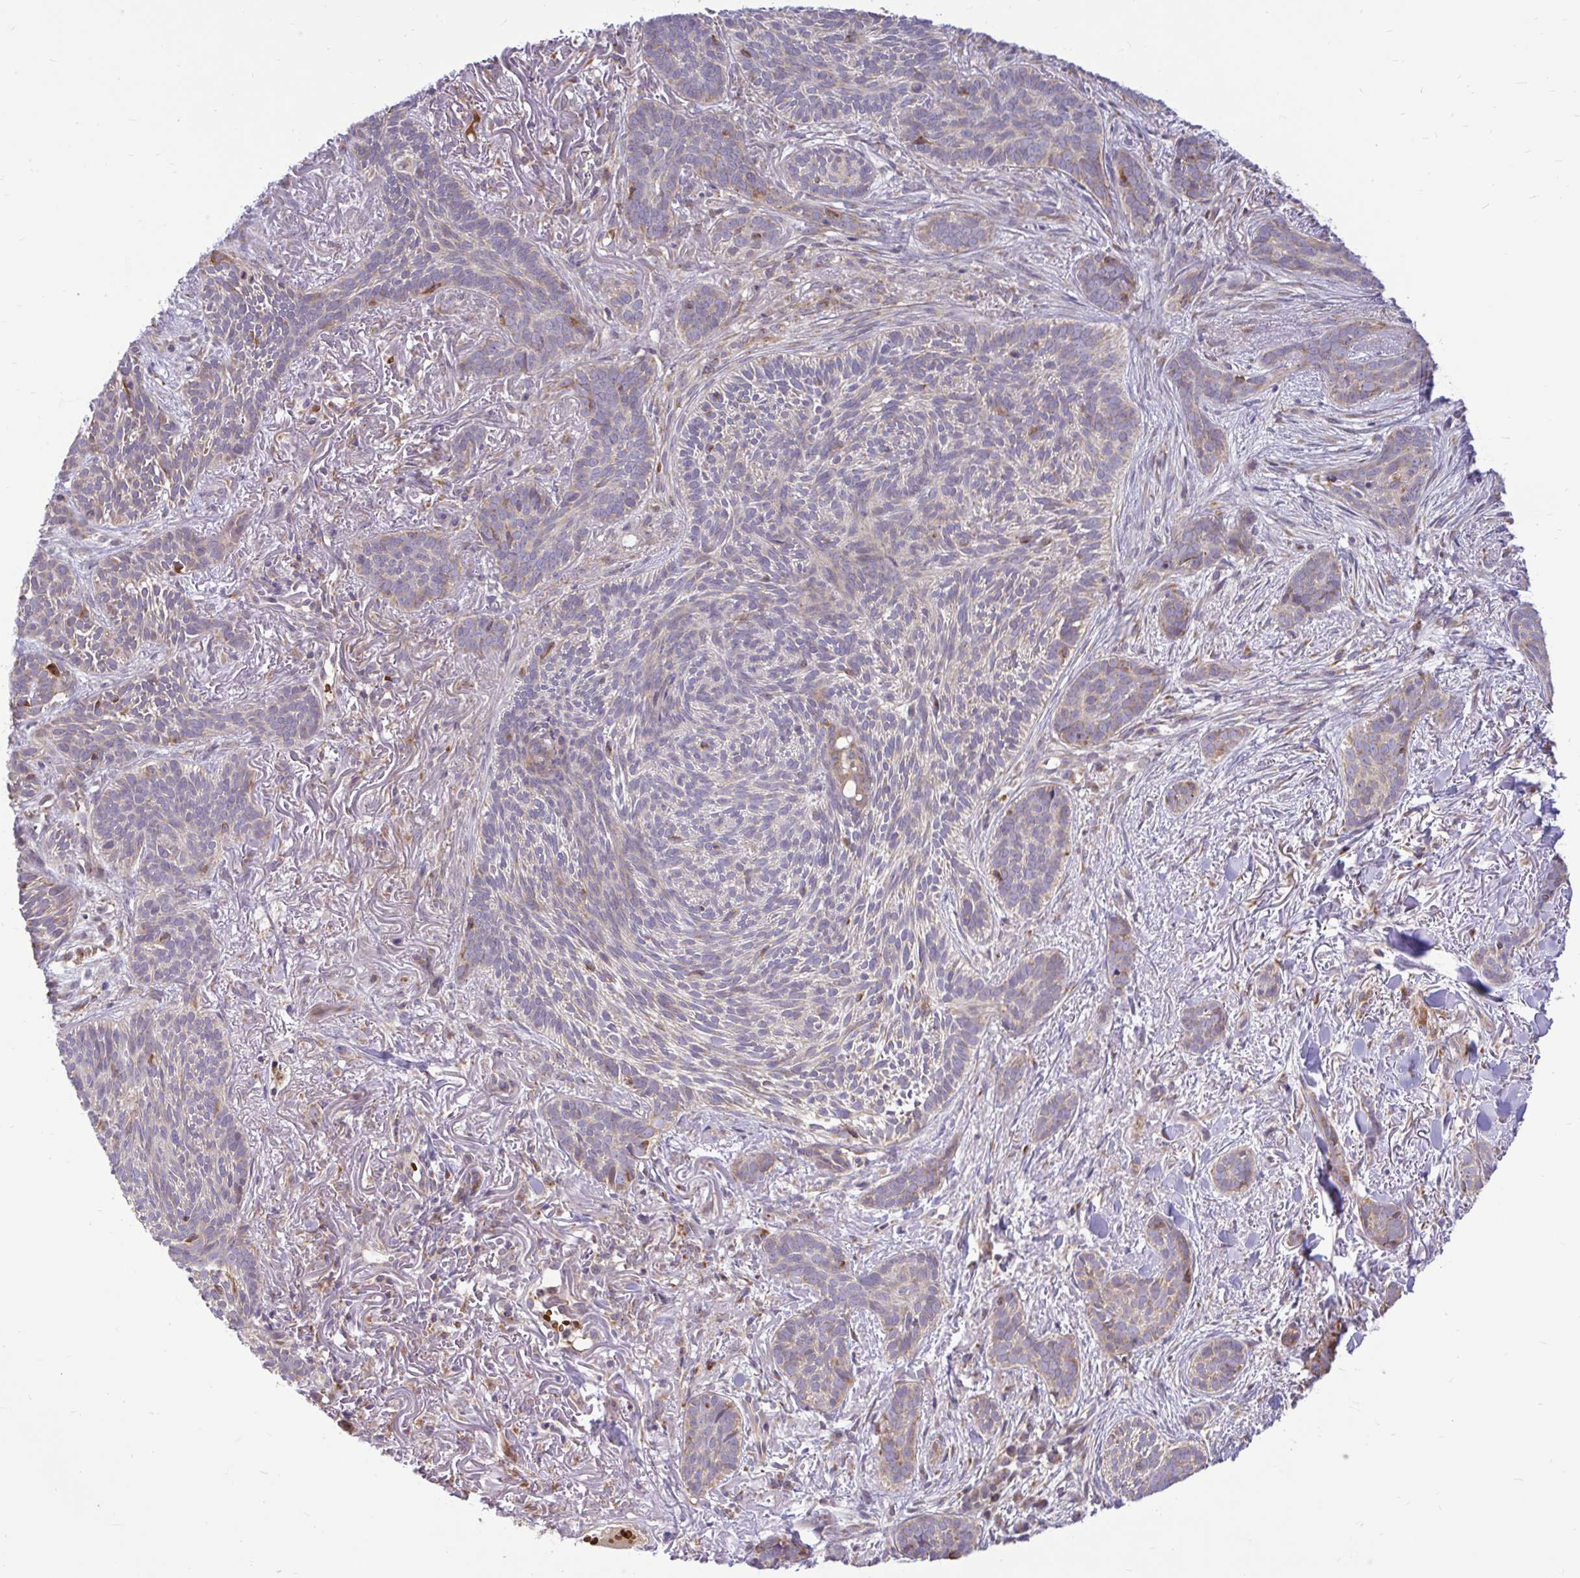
{"staining": {"intensity": "weak", "quantity": "<25%", "location": "cytoplasmic/membranous"}, "tissue": "skin cancer", "cell_type": "Tumor cells", "image_type": "cancer", "snomed": [{"axis": "morphology", "description": "Basal cell carcinoma"}, {"axis": "topography", "description": "Skin"}], "caption": "A high-resolution image shows IHC staining of skin cancer, which demonstrates no significant positivity in tumor cells.", "gene": "VTI1B", "patient": {"sex": "female", "age": 78}}